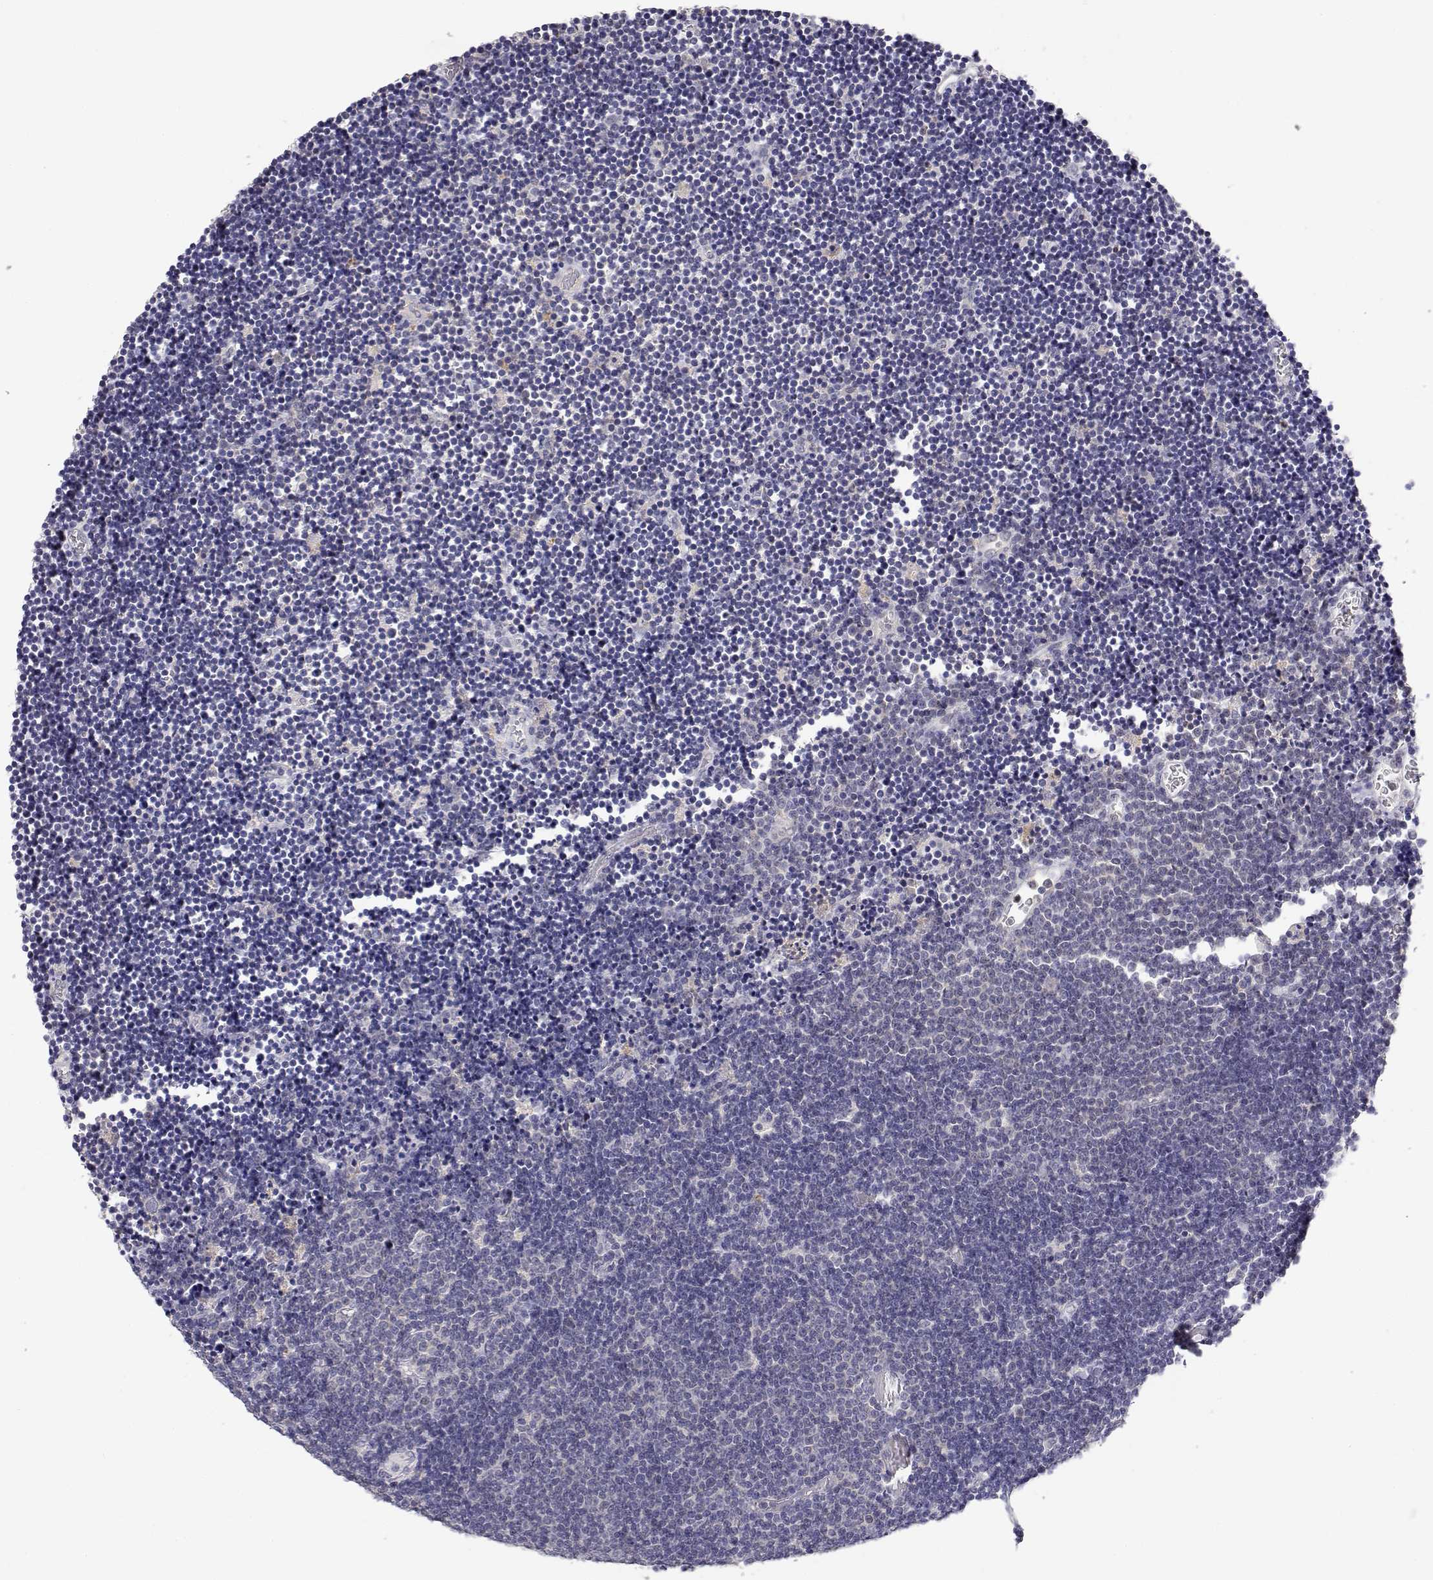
{"staining": {"intensity": "negative", "quantity": "none", "location": "none"}, "tissue": "lymphoma", "cell_type": "Tumor cells", "image_type": "cancer", "snomed": [{"axis": "morphology", "description": "Malignant lymphoma, non-Hodgkin's type, Low grade"}, {"axis": "topography", "description": "Brain"}], "caption": "Micrograph shows no significant protein staining in tumor cells of malignant lymphoma, non-Hodgkin's type (low-grade).", "gene": "ADA", "patient": {"sex": "female", "age": 66}}